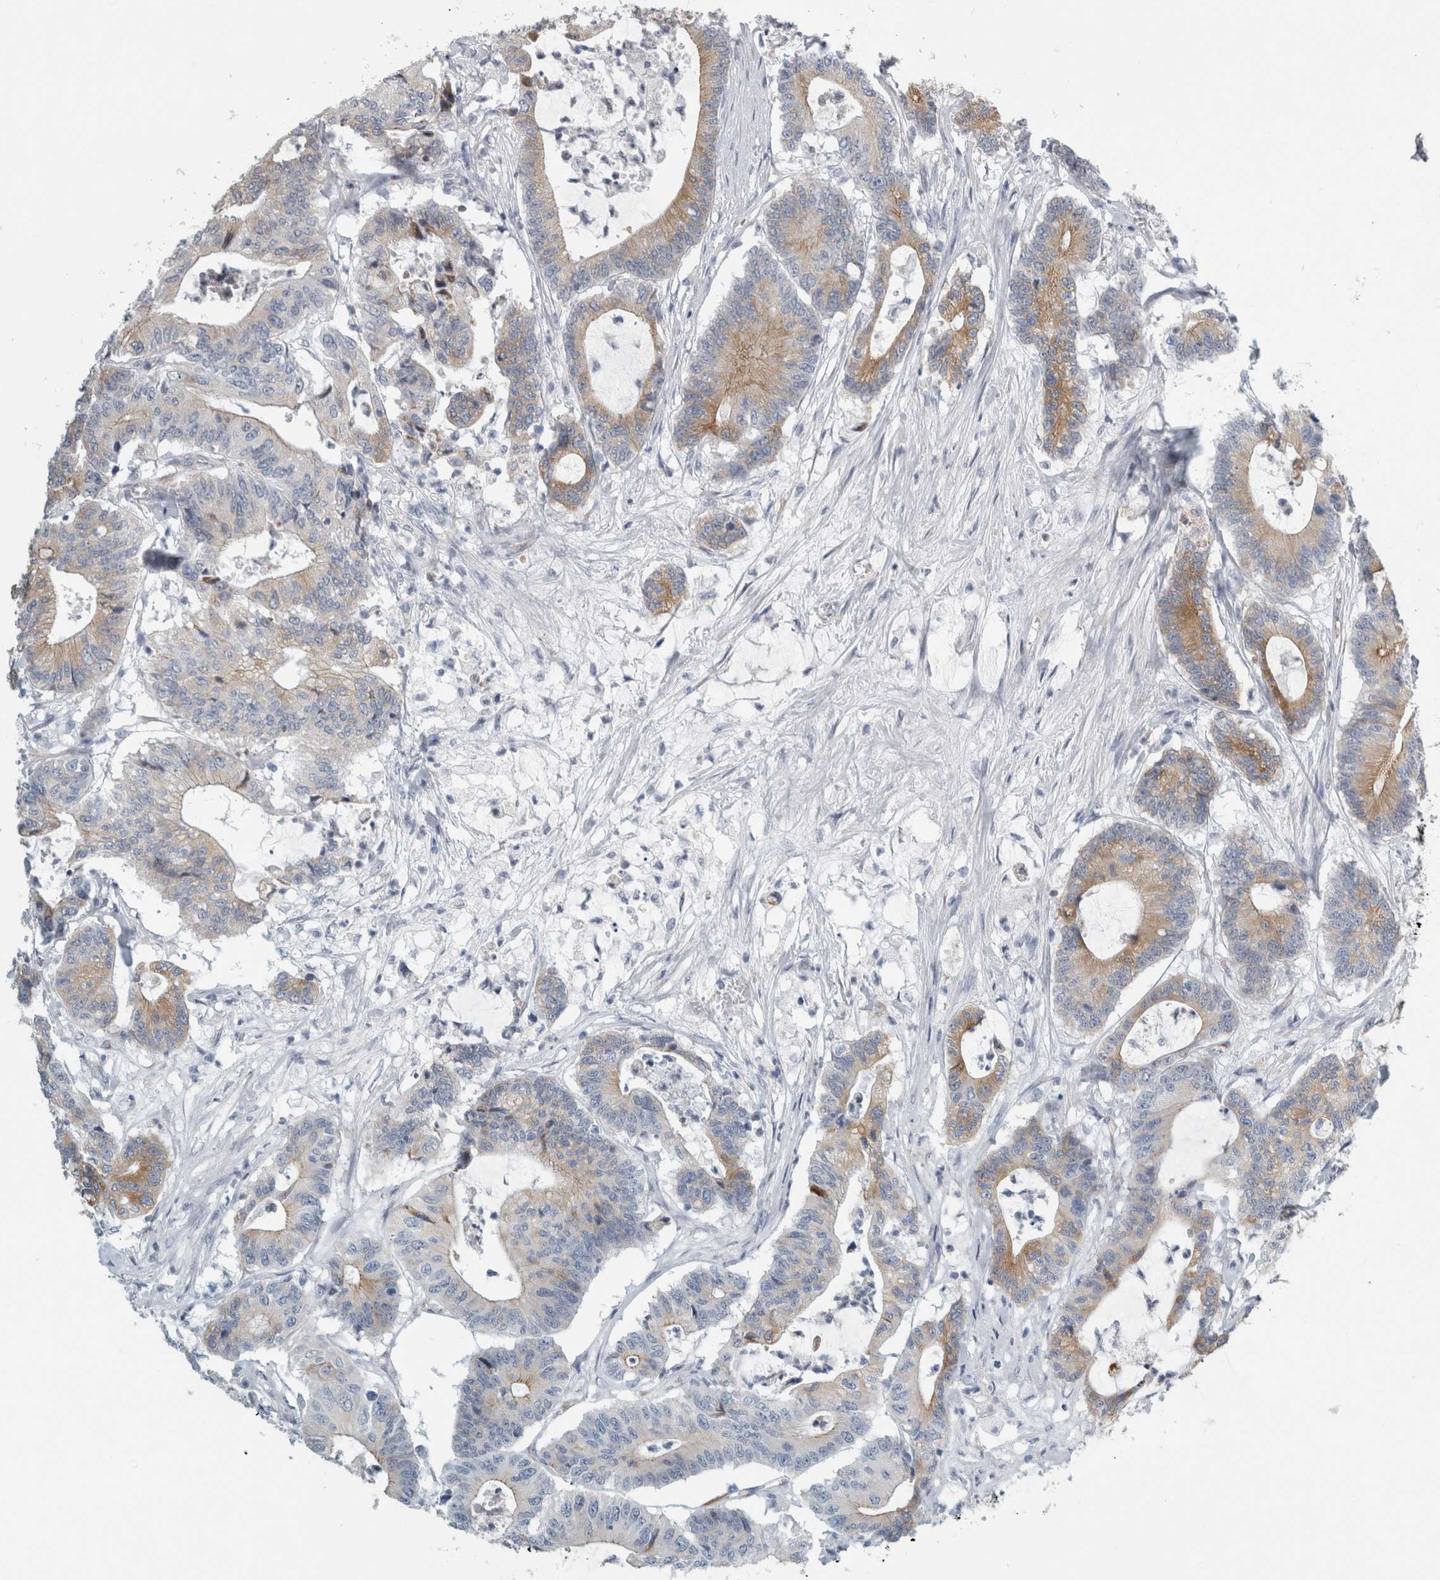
{"staining": {"intensity": "moderate", "quantity": "25%-75%", "location": "cytoplasmic/membranous"}, "tissue": "colorectal cancer", "cell_type": "Tumor cells", "image_type": "cancer", "snomed": [{"axis": "morphology", "description": "Adenocarcinoma, NOS"}, {"axis": "topography", "description": "Colon"}], "caption": "Tumor cells demonstrate medium levels of moderate cytoplasmic/membranous positivity in about 25%-75% of cells in colorectal cancer (adenocarcinoma). The protein is shown in brown color, while the nuclei are stained blue.", "gene": "B3GNT3", "patient": {"sex": "female", "age": 84}}